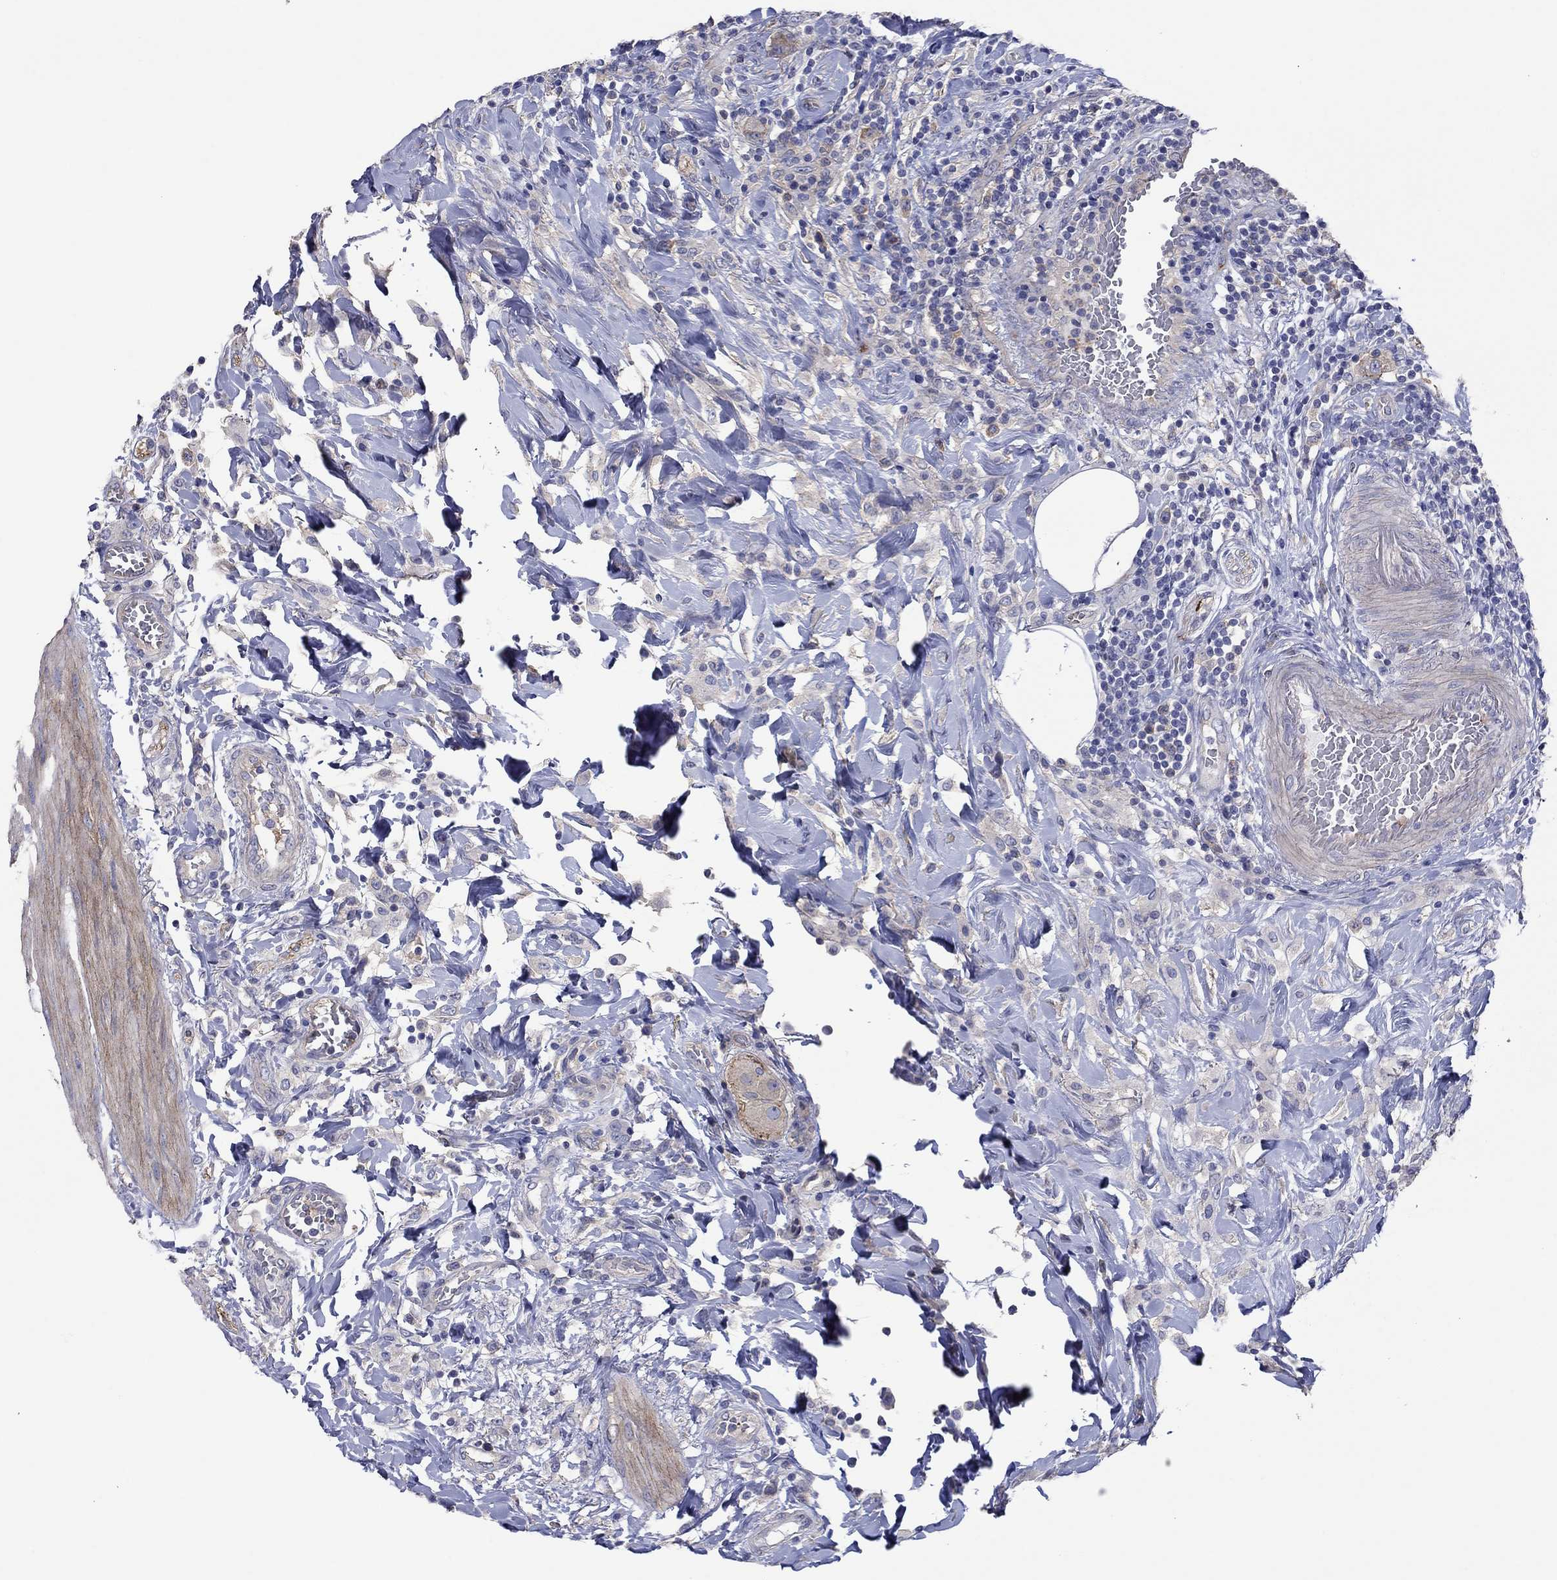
{"staining": {"intensity": "moderate", "quantity": "<25%", "location": "cytoplasmic/membranous"}, "tissue": "colorectal cancer", "cell_type": "Tumor cells", "image_type": "cancer", "snomed": [{"axis": "morphology", "description": "Adenocarcinoma, NOS"}, {"axis": "topography", "description": "Colon"}], "caption": "A histopathology image of adenocarcinoma (colorectal) stained for a protein exhibits moderate cytoplasmic/membranous brown staining in tumor cells.", "gene": "TPRN", "patient": {"sex": "female", "age": 69}}